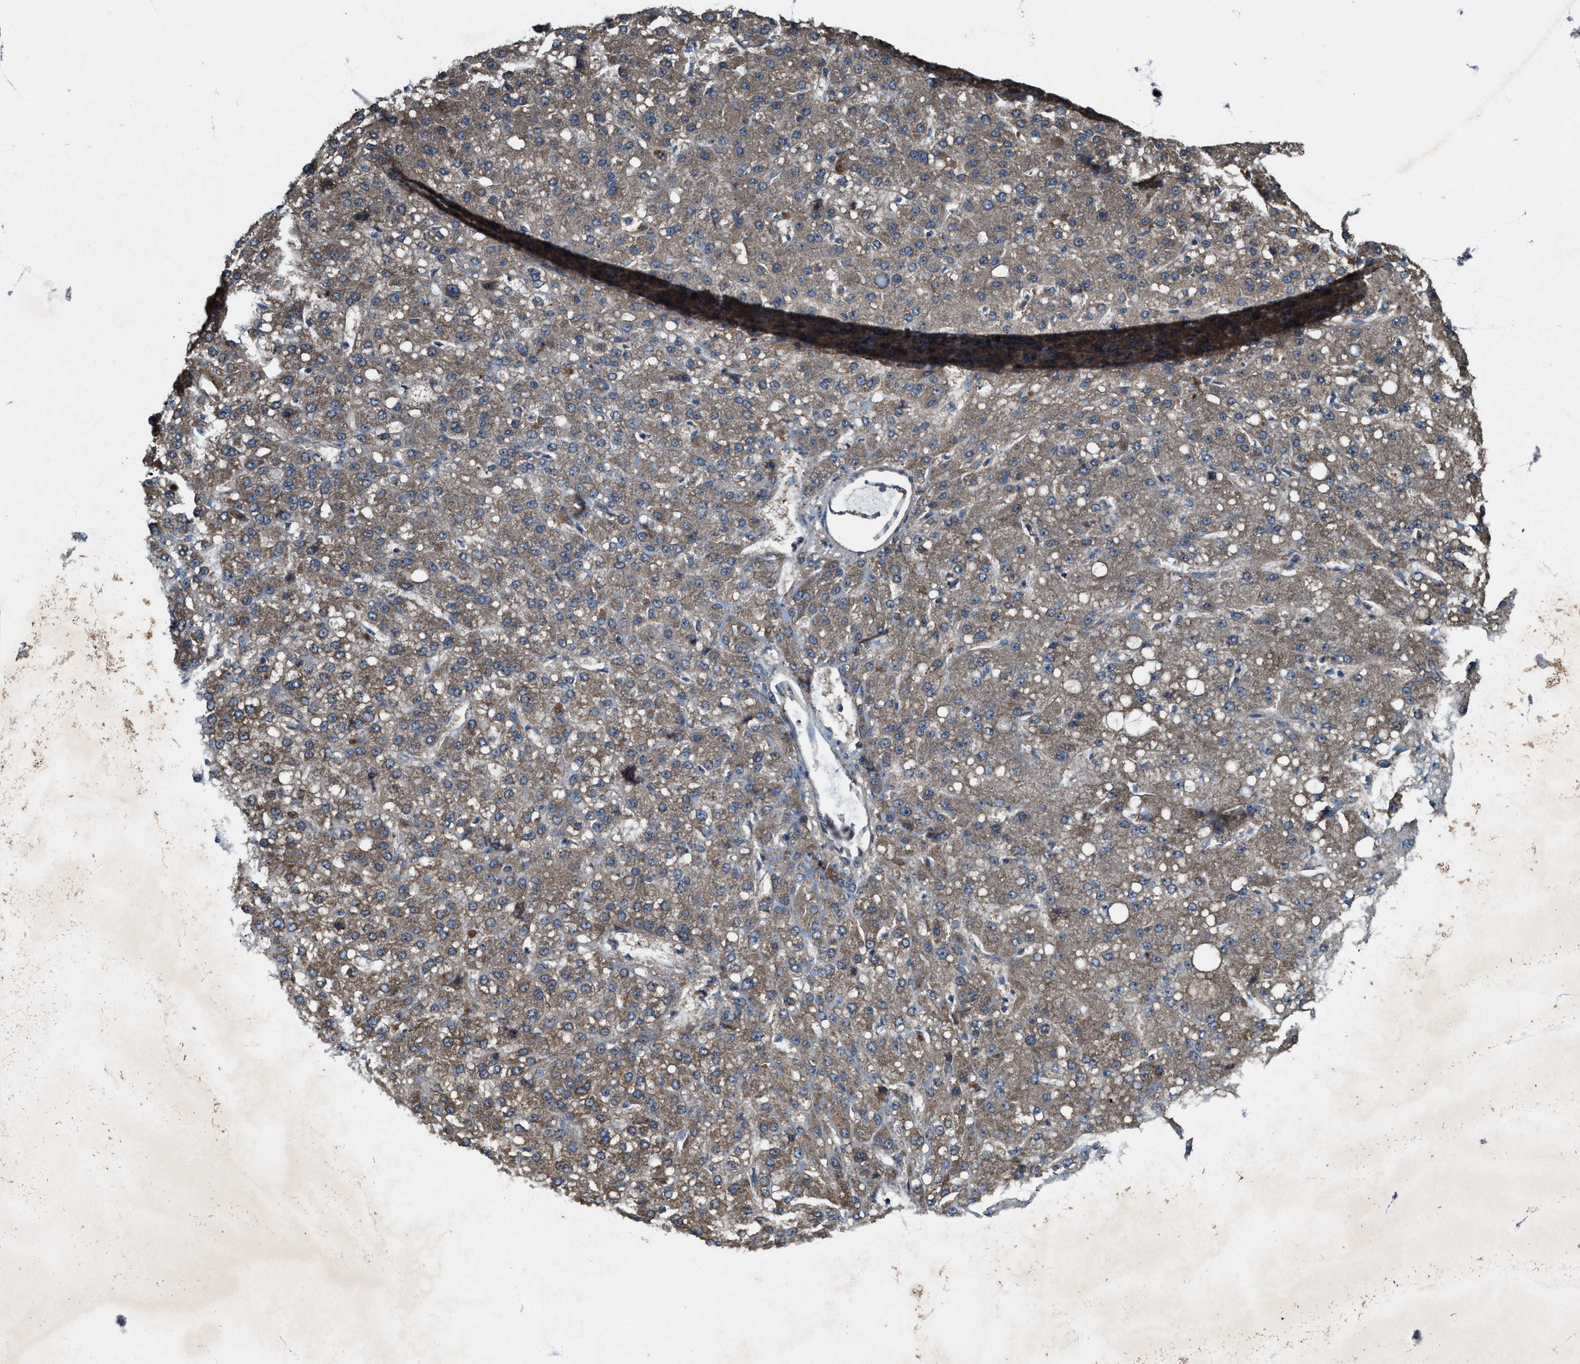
{"staining": {"intensity": "moderate", "quantity": ">75%", "location": "cytoplasmic/membranous"}, "tissue": "liver cancer", "cell_type": "Tumor cells", "image_type": "cancer", "snomed": [{"axis": "morphology", "description": "Carcinoma, Hepatocellular, NOS"}, {"axis": "topography", "description": "Liver"}], "caption": "A brown stain shows moderate cytoplasmic/membranous staining of a protein in hepatocellular carcinoma (liver) tumor cells. (DAB (3,3'-diaminobenzidine) IHC with brightfield microscopy, high magnification).", "gene": "PDP2", "patient": {"sex": "male", "age": 67}}